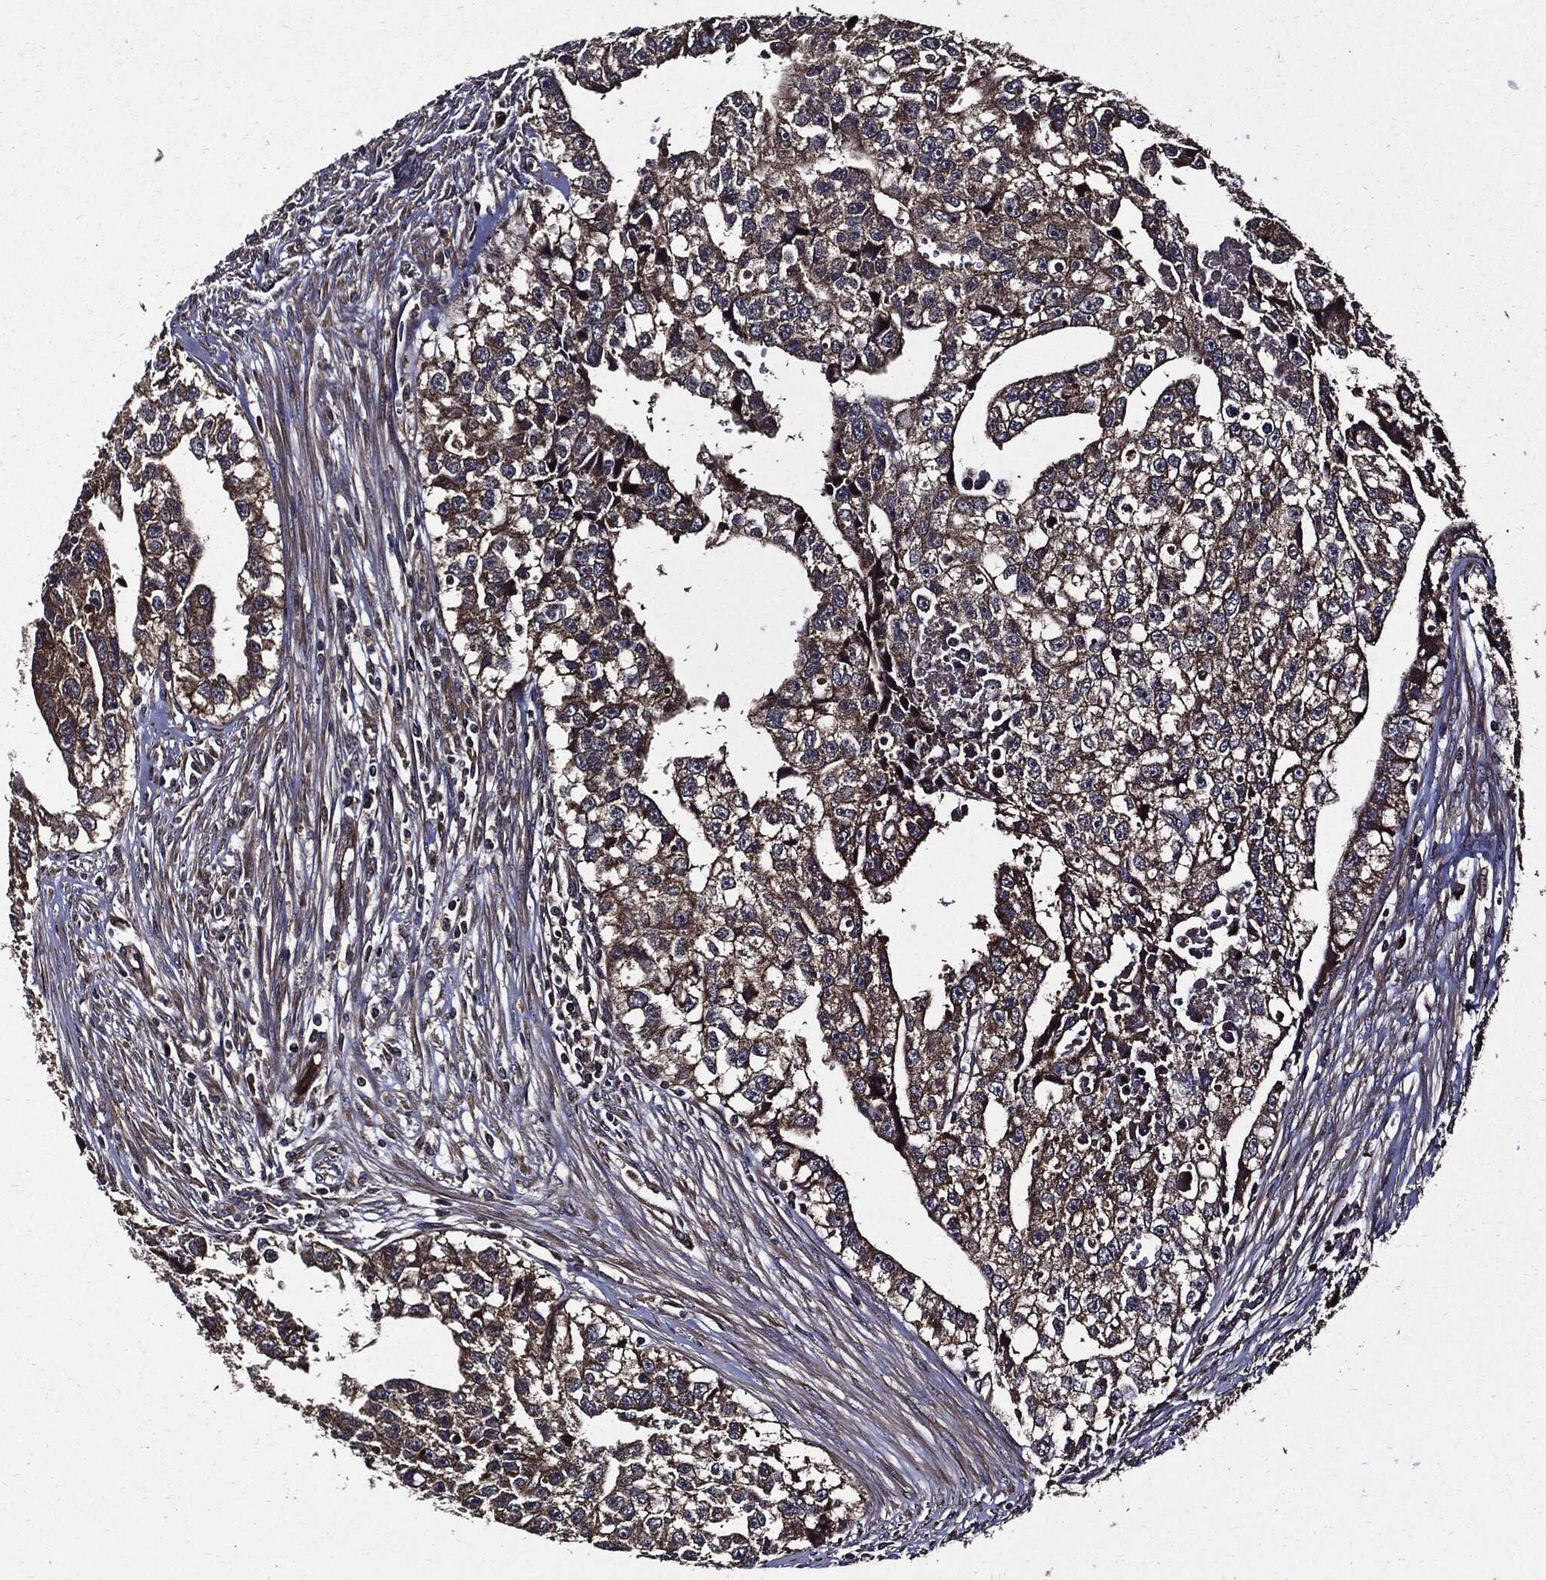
{"staining": {"intensity": "moderate", "quantity": "25%-75%", "location": "cytoplasmic/membranous"}, "tissue": "testis cancer", "cell_type": "Tumor cells", "image_type": "cancer", "snomed": [{"axis": "morphology", "description": "Carcinoma, Embryonal, NOS"}, {"axis": "morphology", "description": "Teratoma, malignant, NOS"}, {"axis": "topography", "description": "Testis"}], "caption": "This micrograph shows immunohistochemistry staining of human testis cancer, with medium moderate cytoplasmic/membranous staining in approximately 25%-75% of tumor cells.", "gene": "HTT", "patient": {"sex": "male", "age": 44}}